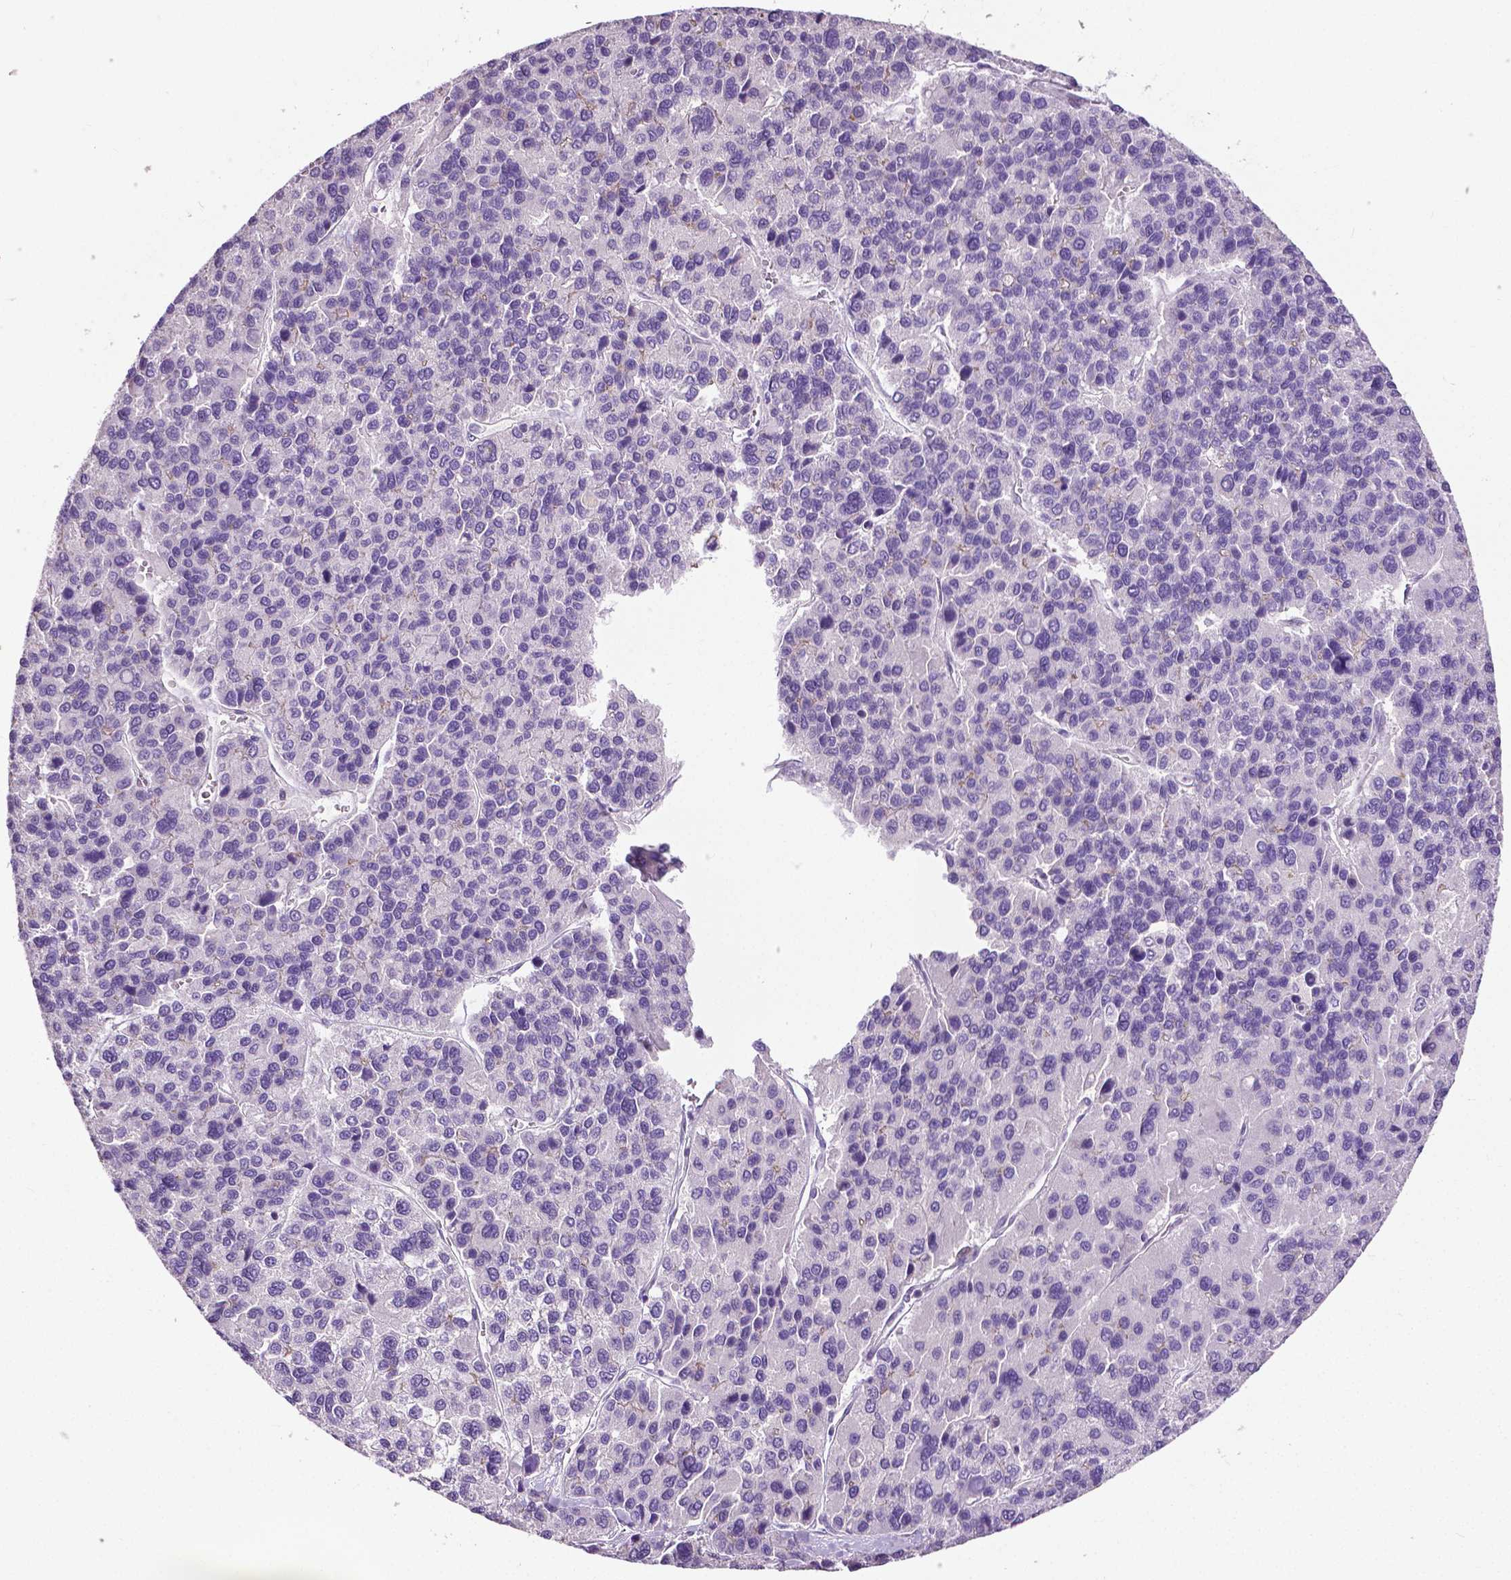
{"staining": {"intensity": "negative", "quantity": "none", "location": "none"}, "tissue": "liver cancer", "cell_type": "Tumor cells", "image_type": "cancer", "snomed": [{"axis": "morphology", "description": "Carcinoma, Hepatocellular, NOS"}, {"axis": "topography", "description": "Liver"}], "caption": "Human hepatocellular carcinoma (liver) stained for a protein using IHC reveals no staining in tumor cells.", "gene": "PTGER3", "patient": {"sex": "female", "age": 41}}